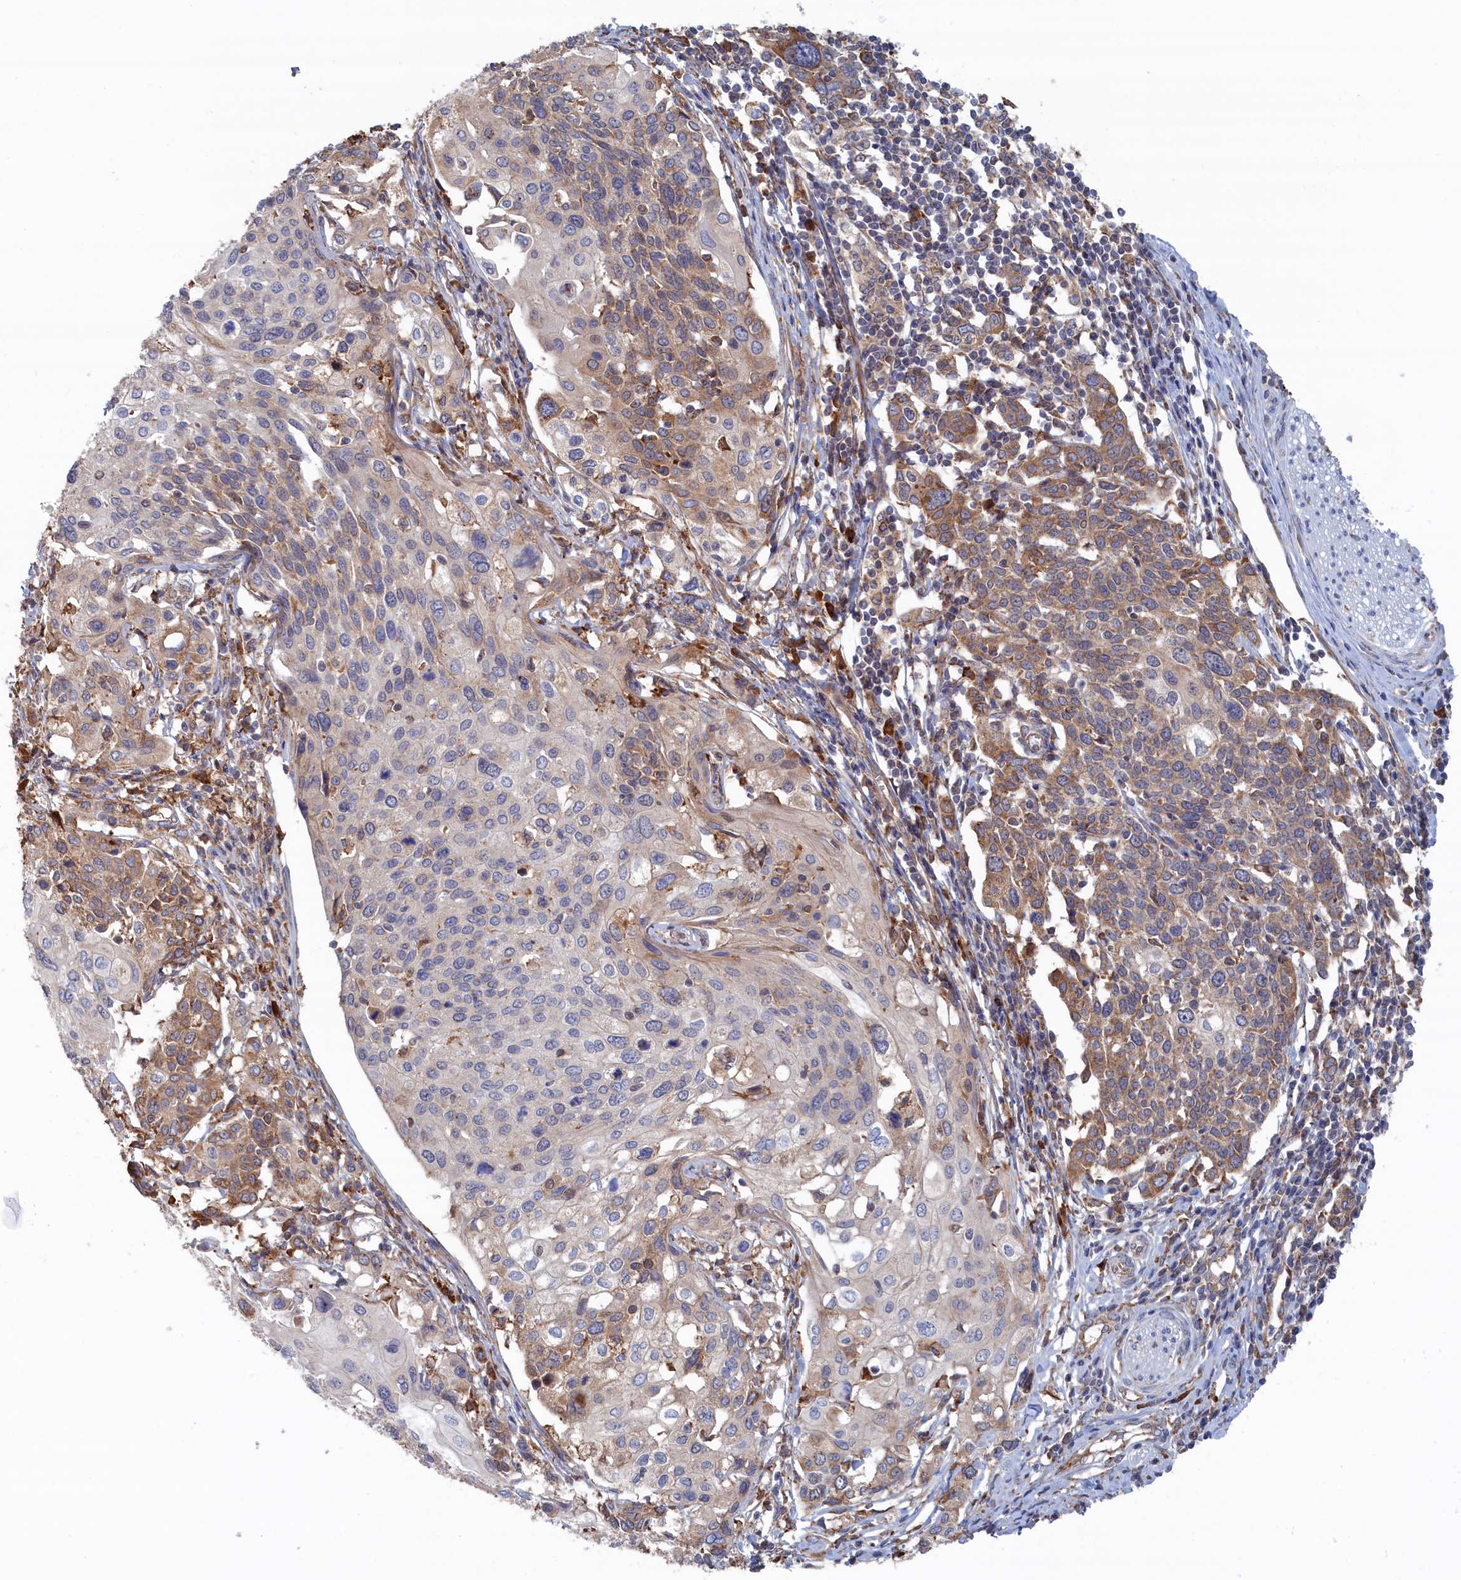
{"staining": {"intensity": "weak", "quantity": "25%-75%", "location": "cytoplasmic/membranous"}, "tissue": "cervical cancer", "cell_type": "Tumor cells", "image_type": "cancer", "snomed": [{"axis": "morphology", "description": "Squamous cell carcinoma, NOS"}, {"axis": "topography", "description": "Cervix"}], "caption": "High-magnification brightfield microscopy of cervical squamous cell carcinoma stained with DAB (brown) and counterstained with hematoxylin (blue). tumor cells exhibit weak cytoplasmic/membranous staining is identified in approximately25%-75% of cells. The staining was performed using DAB, with brown indicating positive protein expression. Nuclei are stained blue with hematoxylin.", "gene": "BPIFB6", "patient": {"sex": "female", "age": 44}}